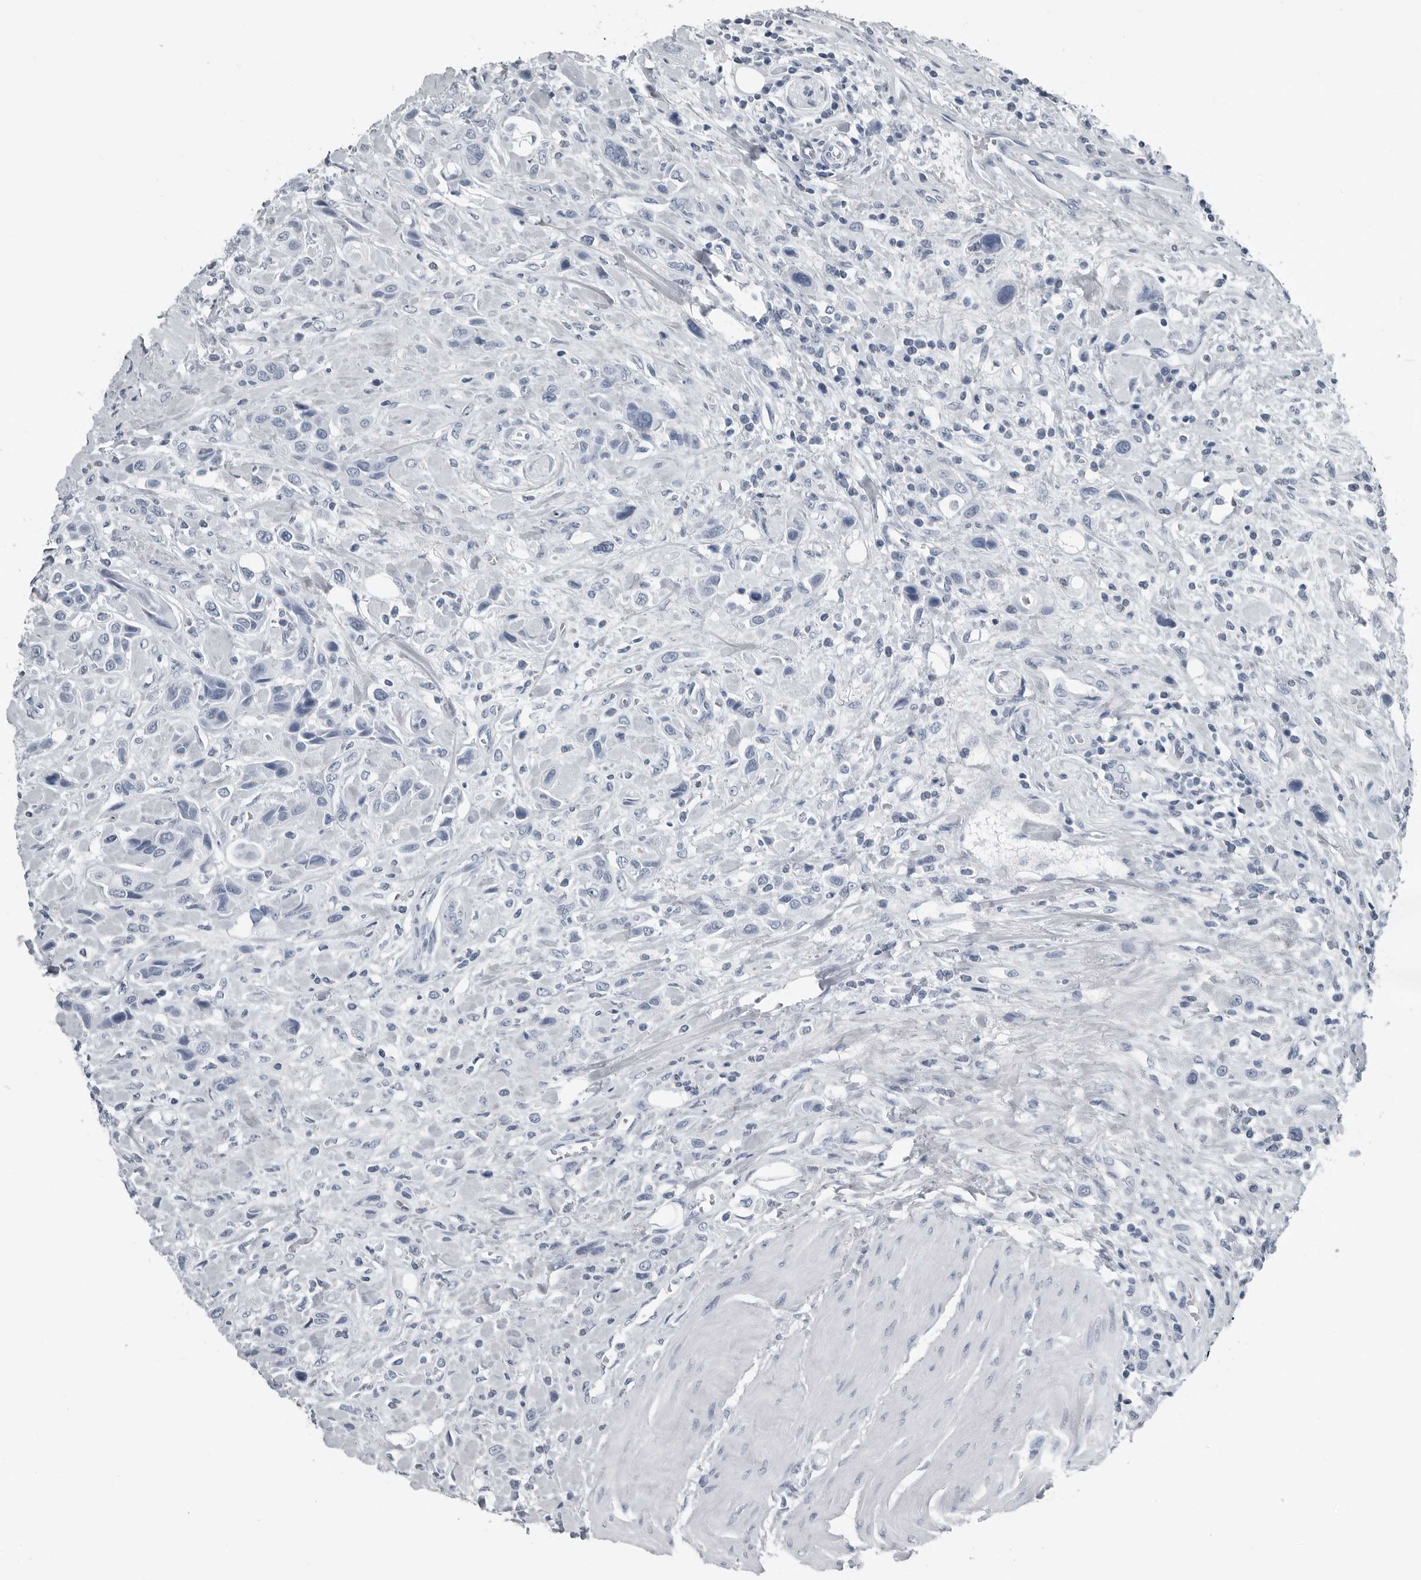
{"staining": {"intensity": "negative", "quantity": "none", "location": "none"}, "tissue": "urothelial cancer", "cell_type": "Tumor cells", "image_type": "cancer", "snomed": [{"axis": "morphology", "description": "Urothelial carcinoma, High grade"}, {"axis": "topography", "description": "Urinary bladder"}], "caption": "Immunohistochemistry (IHC) histopathology image of human urothelial cancer stained for a protein (brown), which exhibits no positivity in tumor cells.", "gene": "PRSS1", "patient": {"sex": "male", "age": 50}}